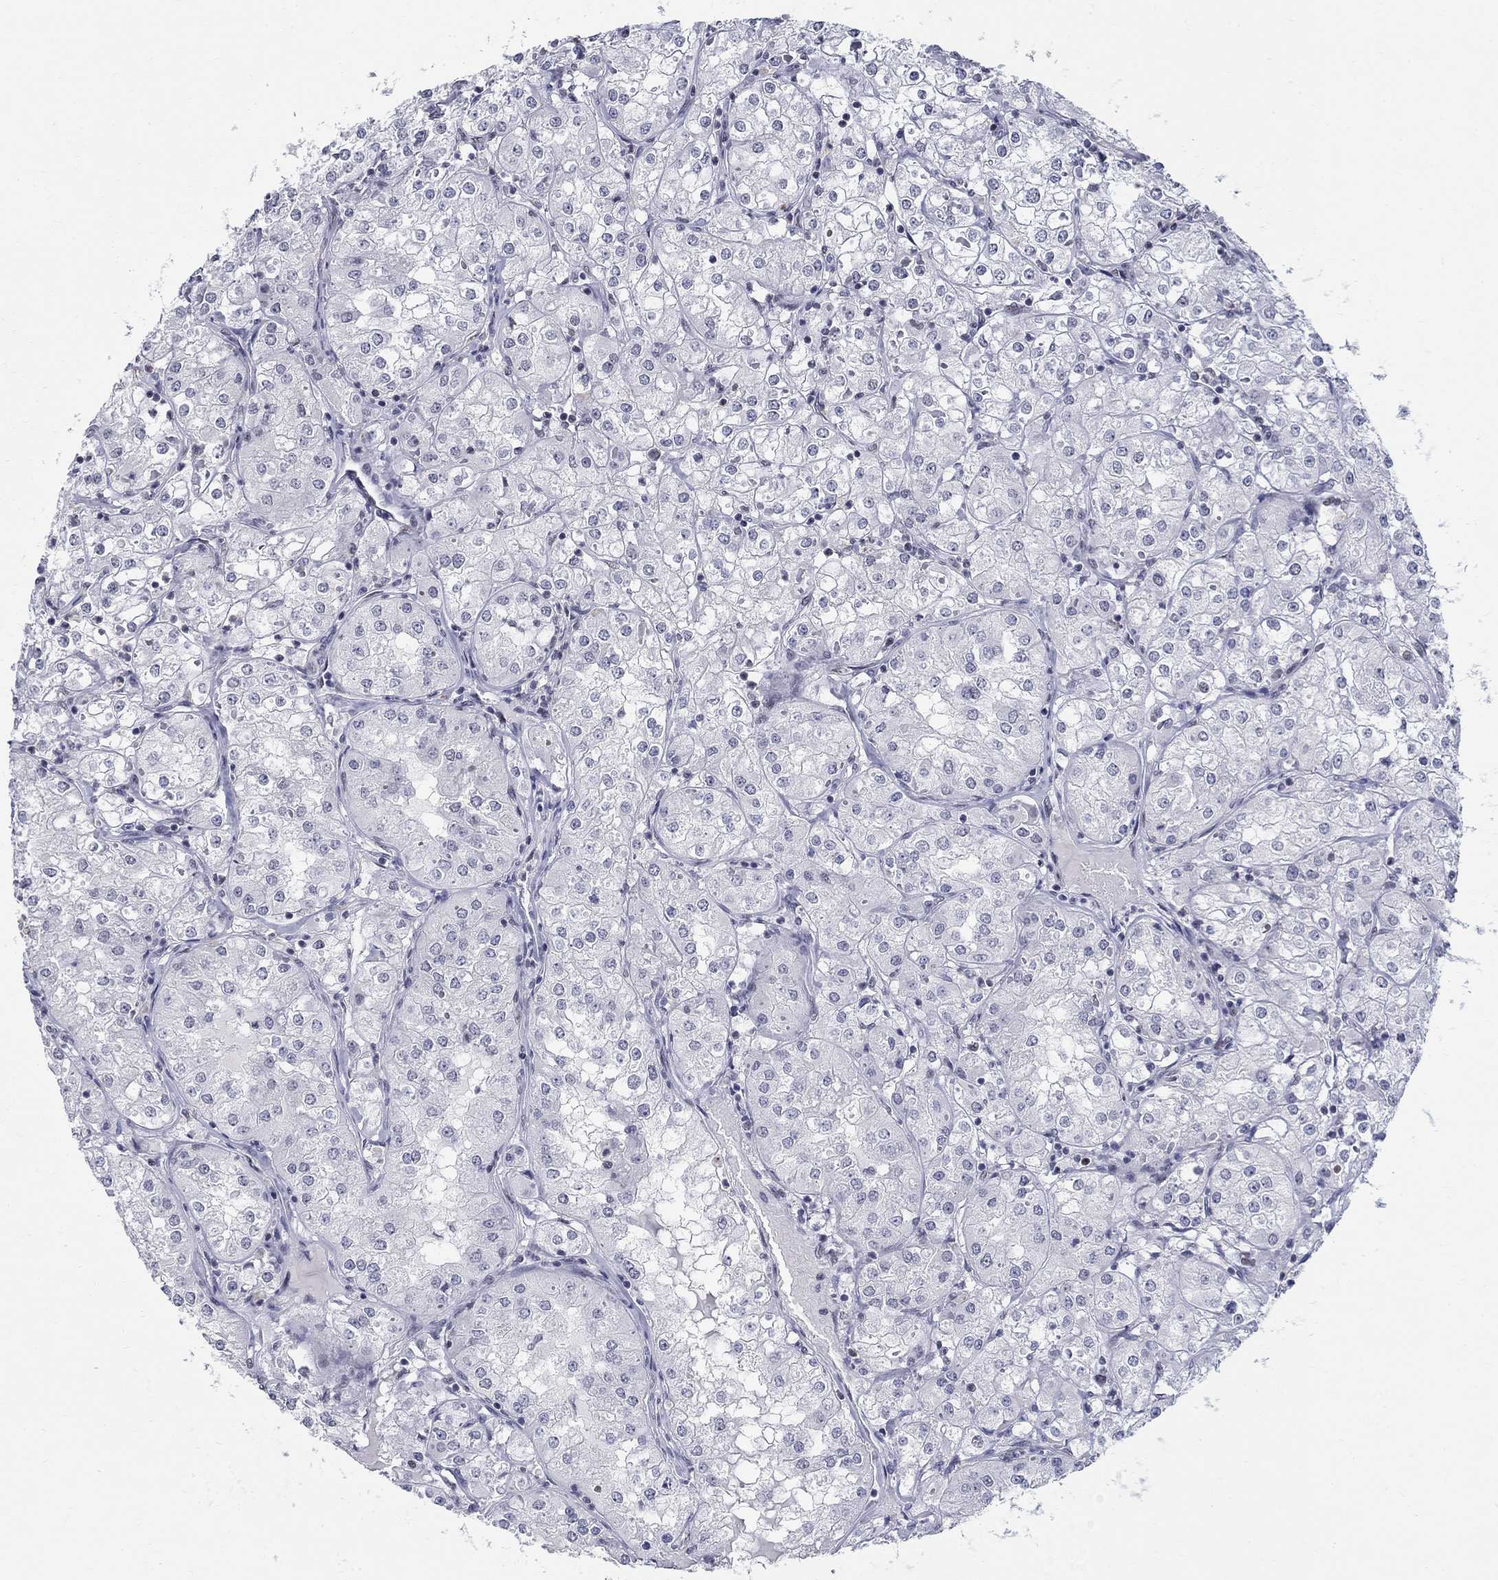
{"staining": {"intensity": "negative", "quantity": "none", "location": "none"}, "tissue": "renal cancer", "cell_type": "Tumor cells", "image_type": "cancer", "snomed": [{"axis": "morphology", "description": "Adenocarcinoma, NOS"}, {"axis": "topography", "description": "Kidney"}], "caption": "DAB (3,3'-diaminobenzidine) immunohistochemical staining of adenocarcinoma (renal) demonstrates no significant expression in tumor cells. (Stains: DAB (3,3'-diaminobenzidine) immunohistochemistry (IHC) with hematoxylin counter stain, Microscopy: brightfield microscopy at high magnification).", "gene": "BHLHE22", "patient": {"sex": "male", "age": 77}}